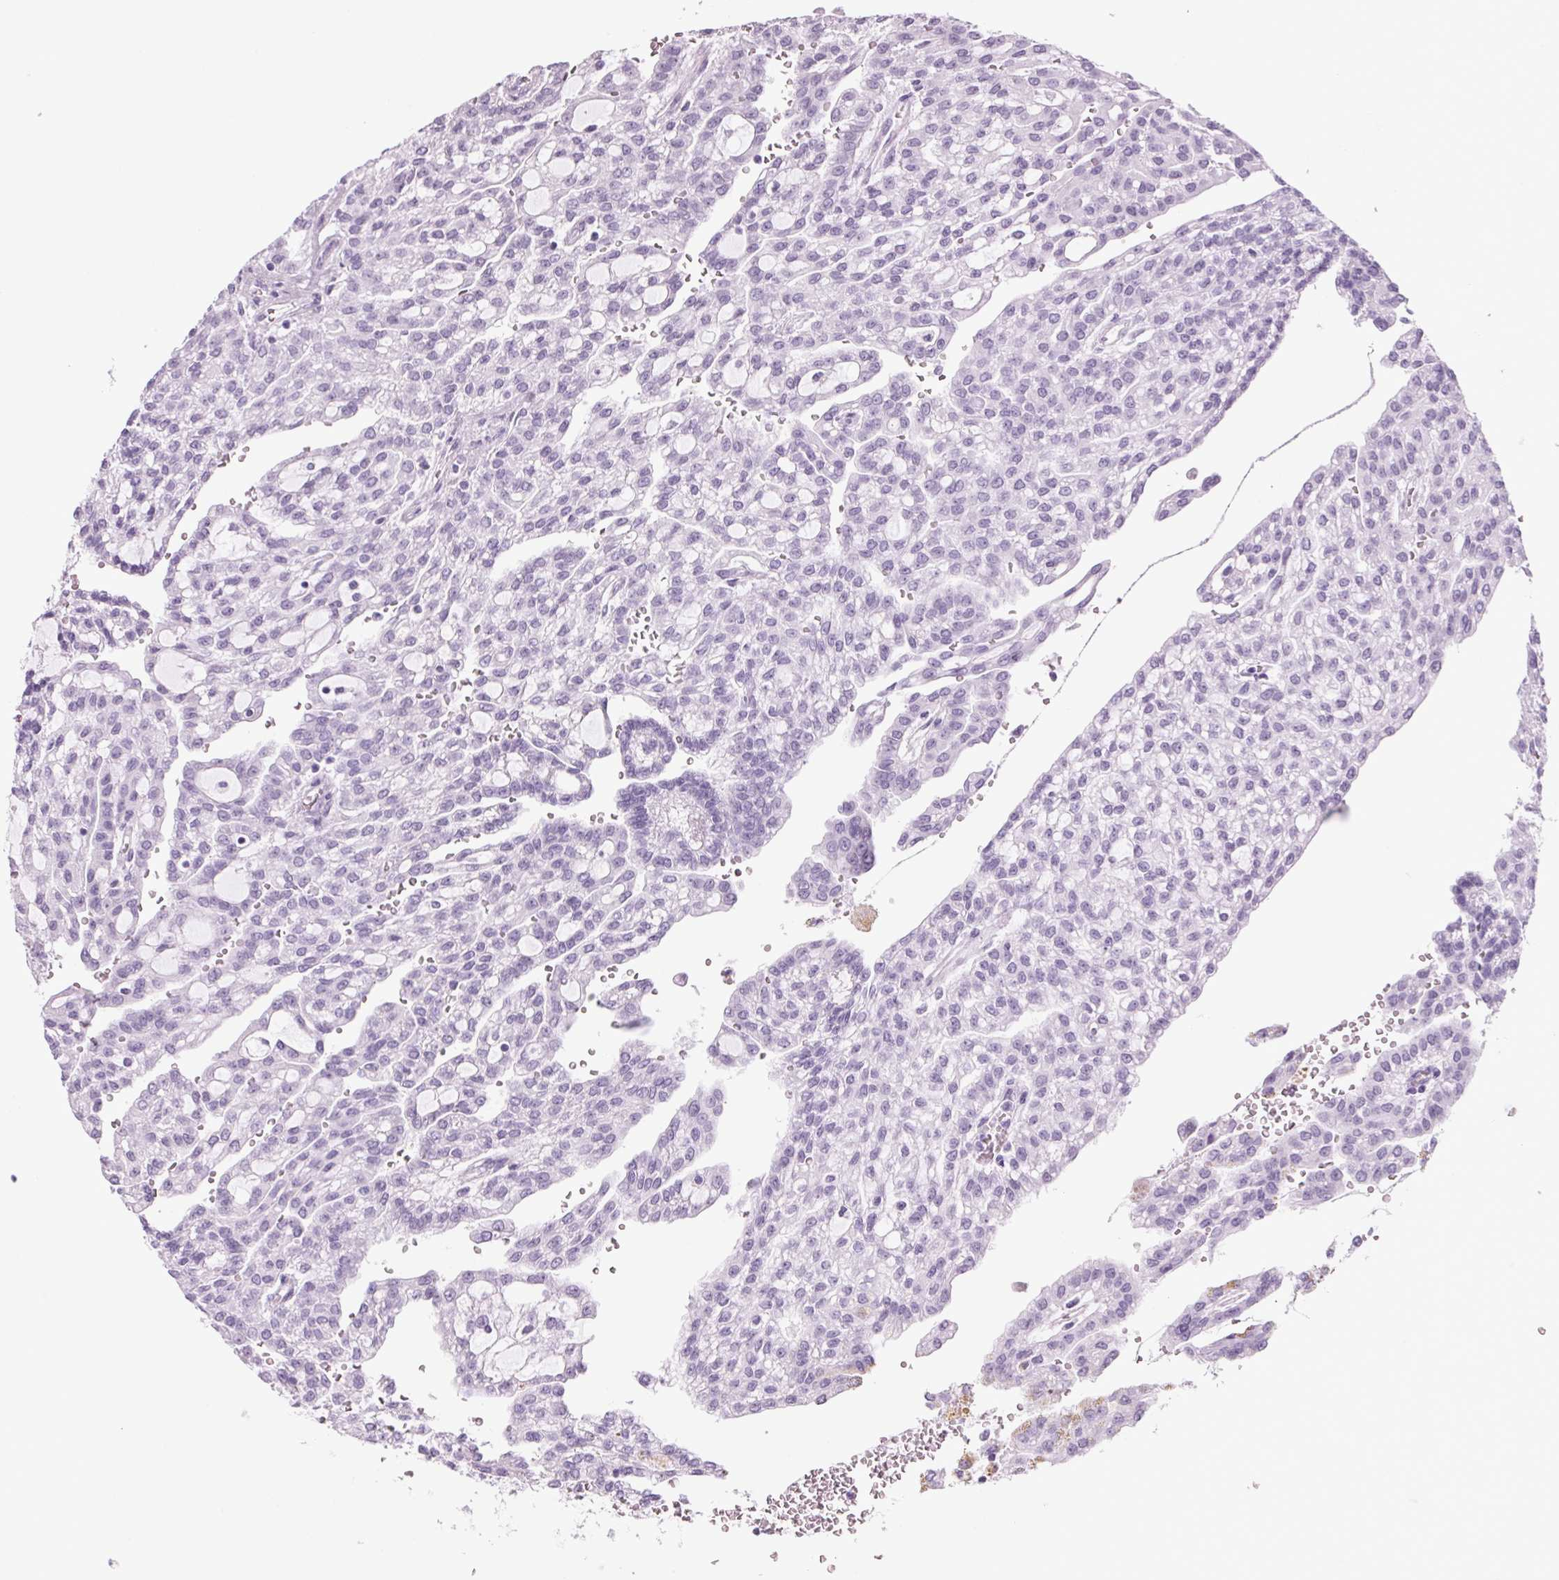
{"staining": {"intensity": "negative", "quantity": "none", "location": "none"}, "tissue": "renal cancer", "cell_type": "Tumor cells", "image_type": "cancer", "snomed": [{"axis": "morphology", "description": "Adenocarcinoma, NOS"}, {"axis": "topography", "description": "Kidney"}], "caption": "Tumor cells show no significant positivity in renal cancer (adenocarcinoma).", "gene": "PPP1R1A", "patient": {"sex": "male", "age": 63}}